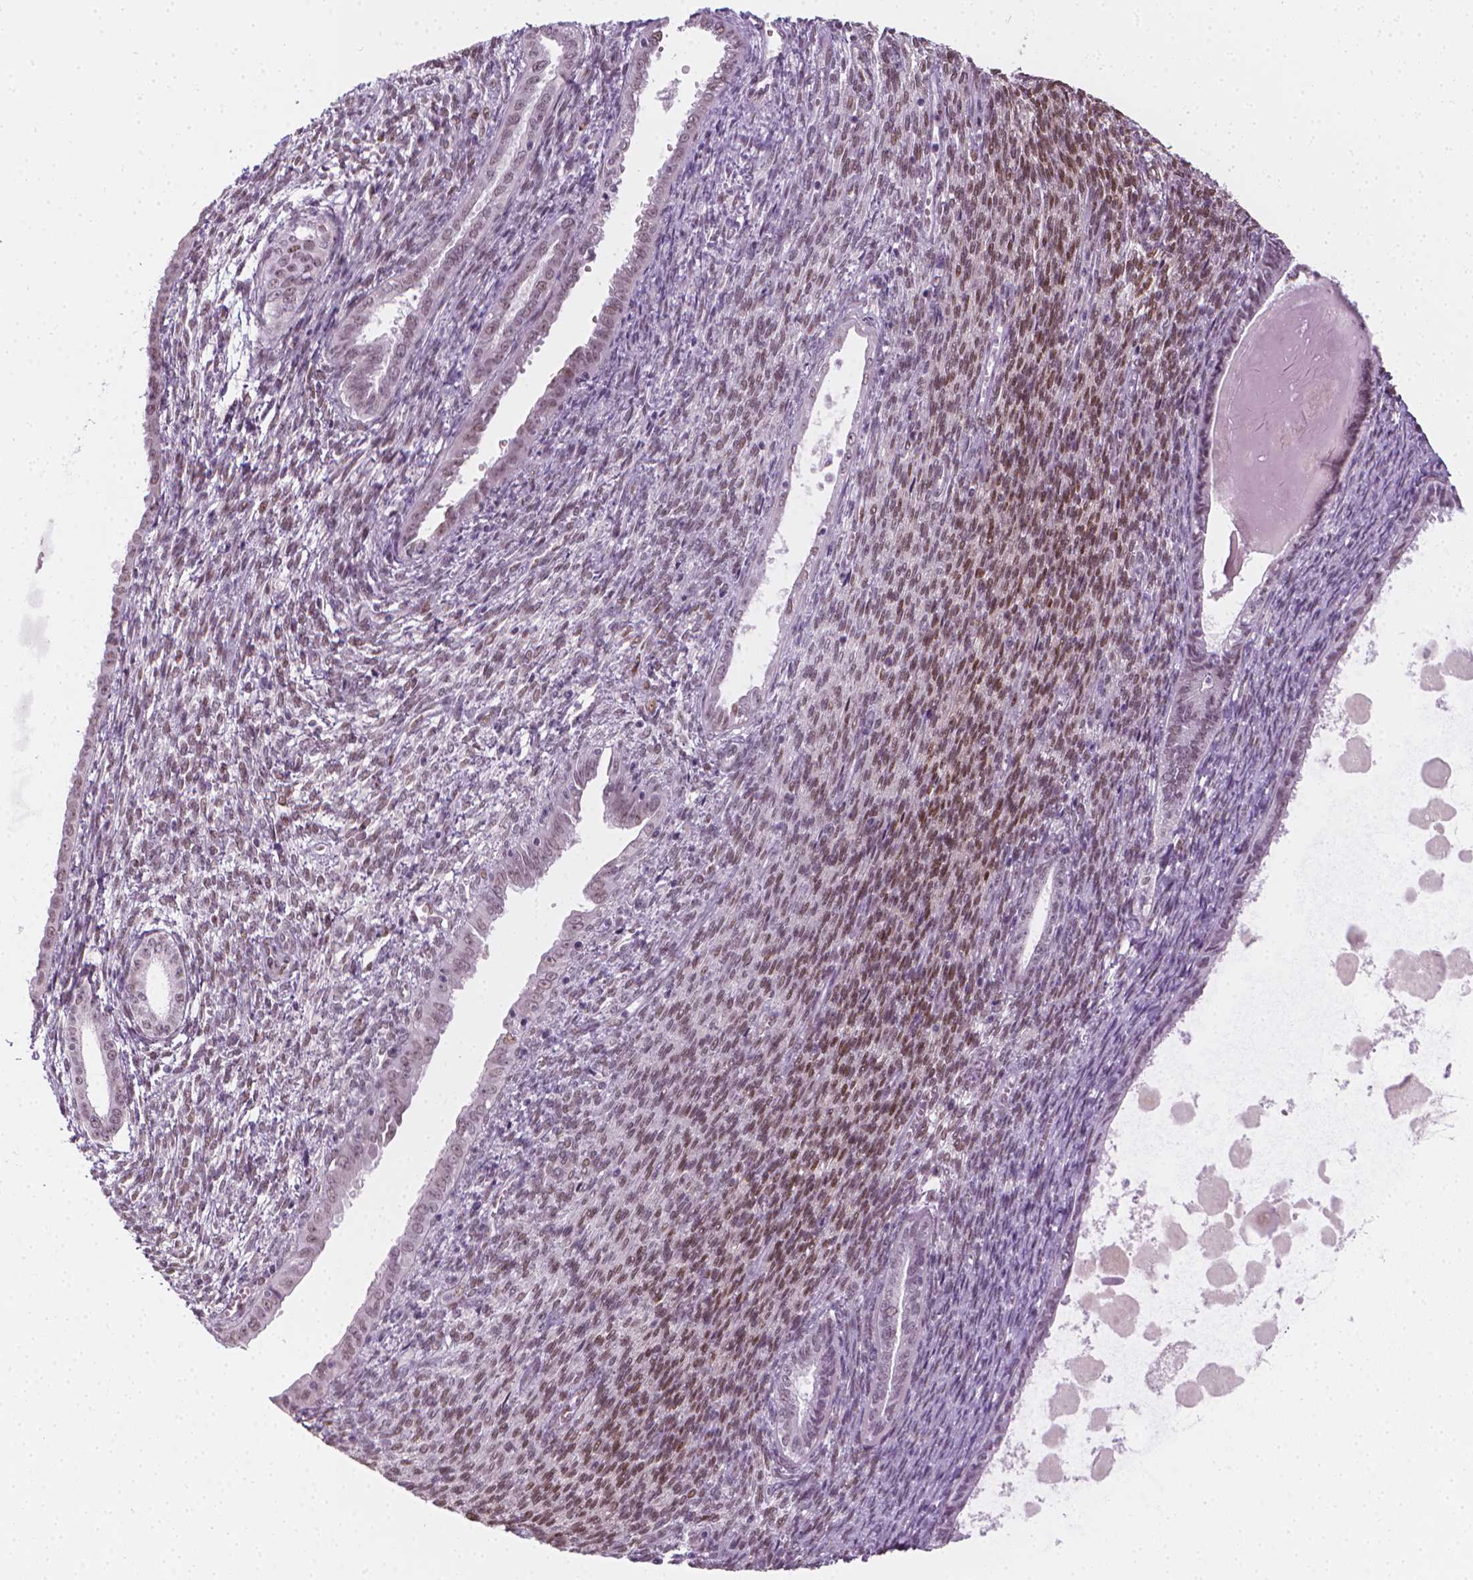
{"staining": {"intensity": "weak", "quantity": "25%-75%", "location": "nuclear"}, "tissue": "endometrial cancer", "cell_type": "Tumor cells", "image_type": "cancer", "snomed": [{"axis": "morphology", "description": "Adenocarcinoma, NOS"}, {"axis": "topography", "description": "Endometrium"}], "caption": "Endometrial adenocarcinoma stained with immunohistochemistry (IHC) reveals weak nuclear staining in approximately 25%-75% of tumor cells.", "gene": "CDKN1C", "patient": {"sex": "female", "age": 86}}